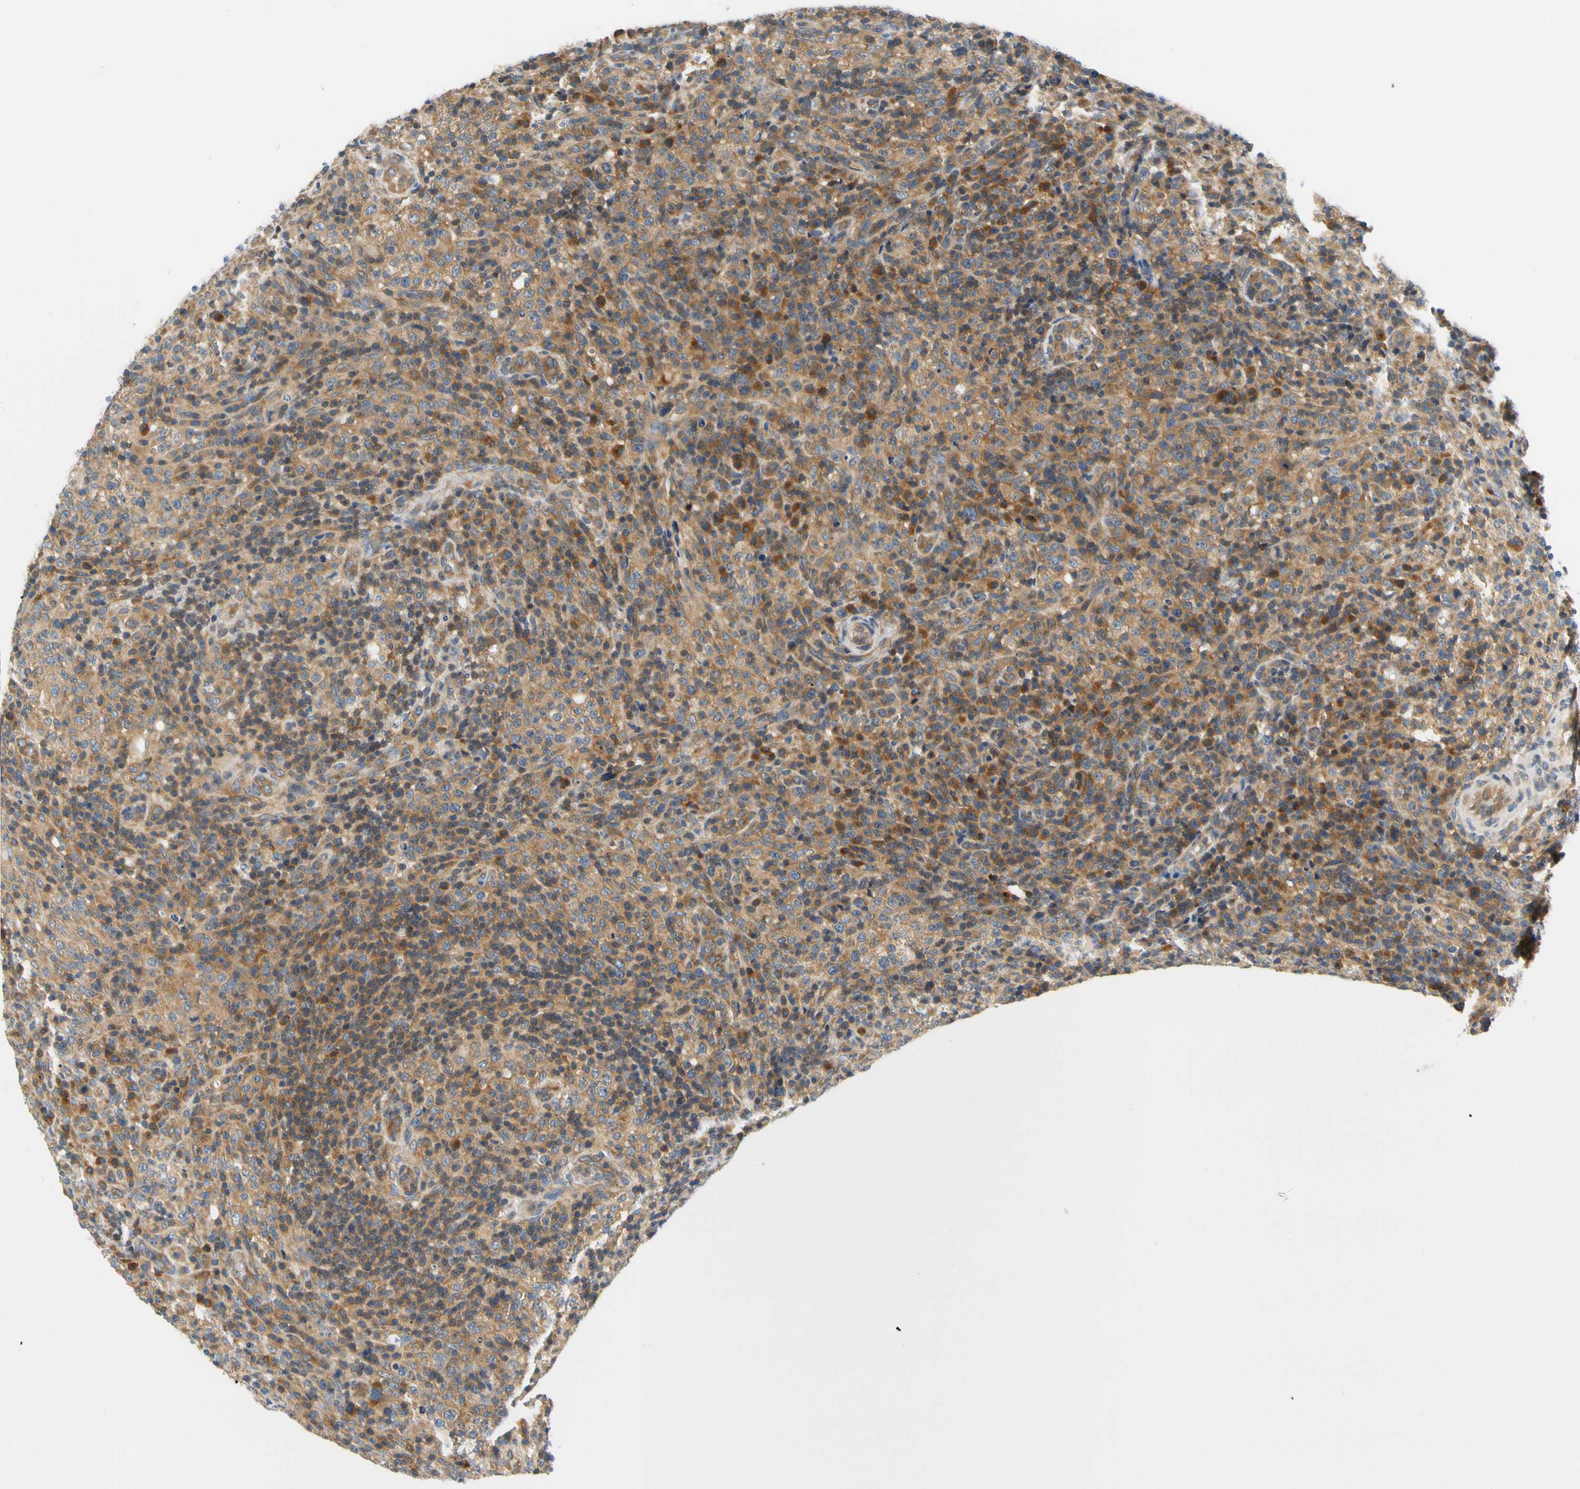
{"staining": {"intensity": "moderate", "quantity": ">75%", "location": "cytoplasmic/membranous"}, "tissue": "lymphoma", "cell_type": "Tumor cells", "image_type": "cancer", "snomed": [{"axis": "morphology", "description": "Malignant lymphoma, non-Hodgkin's type, High grade"}, {"axis": "topography", "description": "Lymph node"}], "caption": "DAB (3,3'-diaminobenzidine) immunohistochemical staining of lymphoma displays moderate cytoplasmic/membranous protein expression in about >75% of tumor cells.", "gene": "LRRC47", "patient": {"sex": "female", "age": 76}}